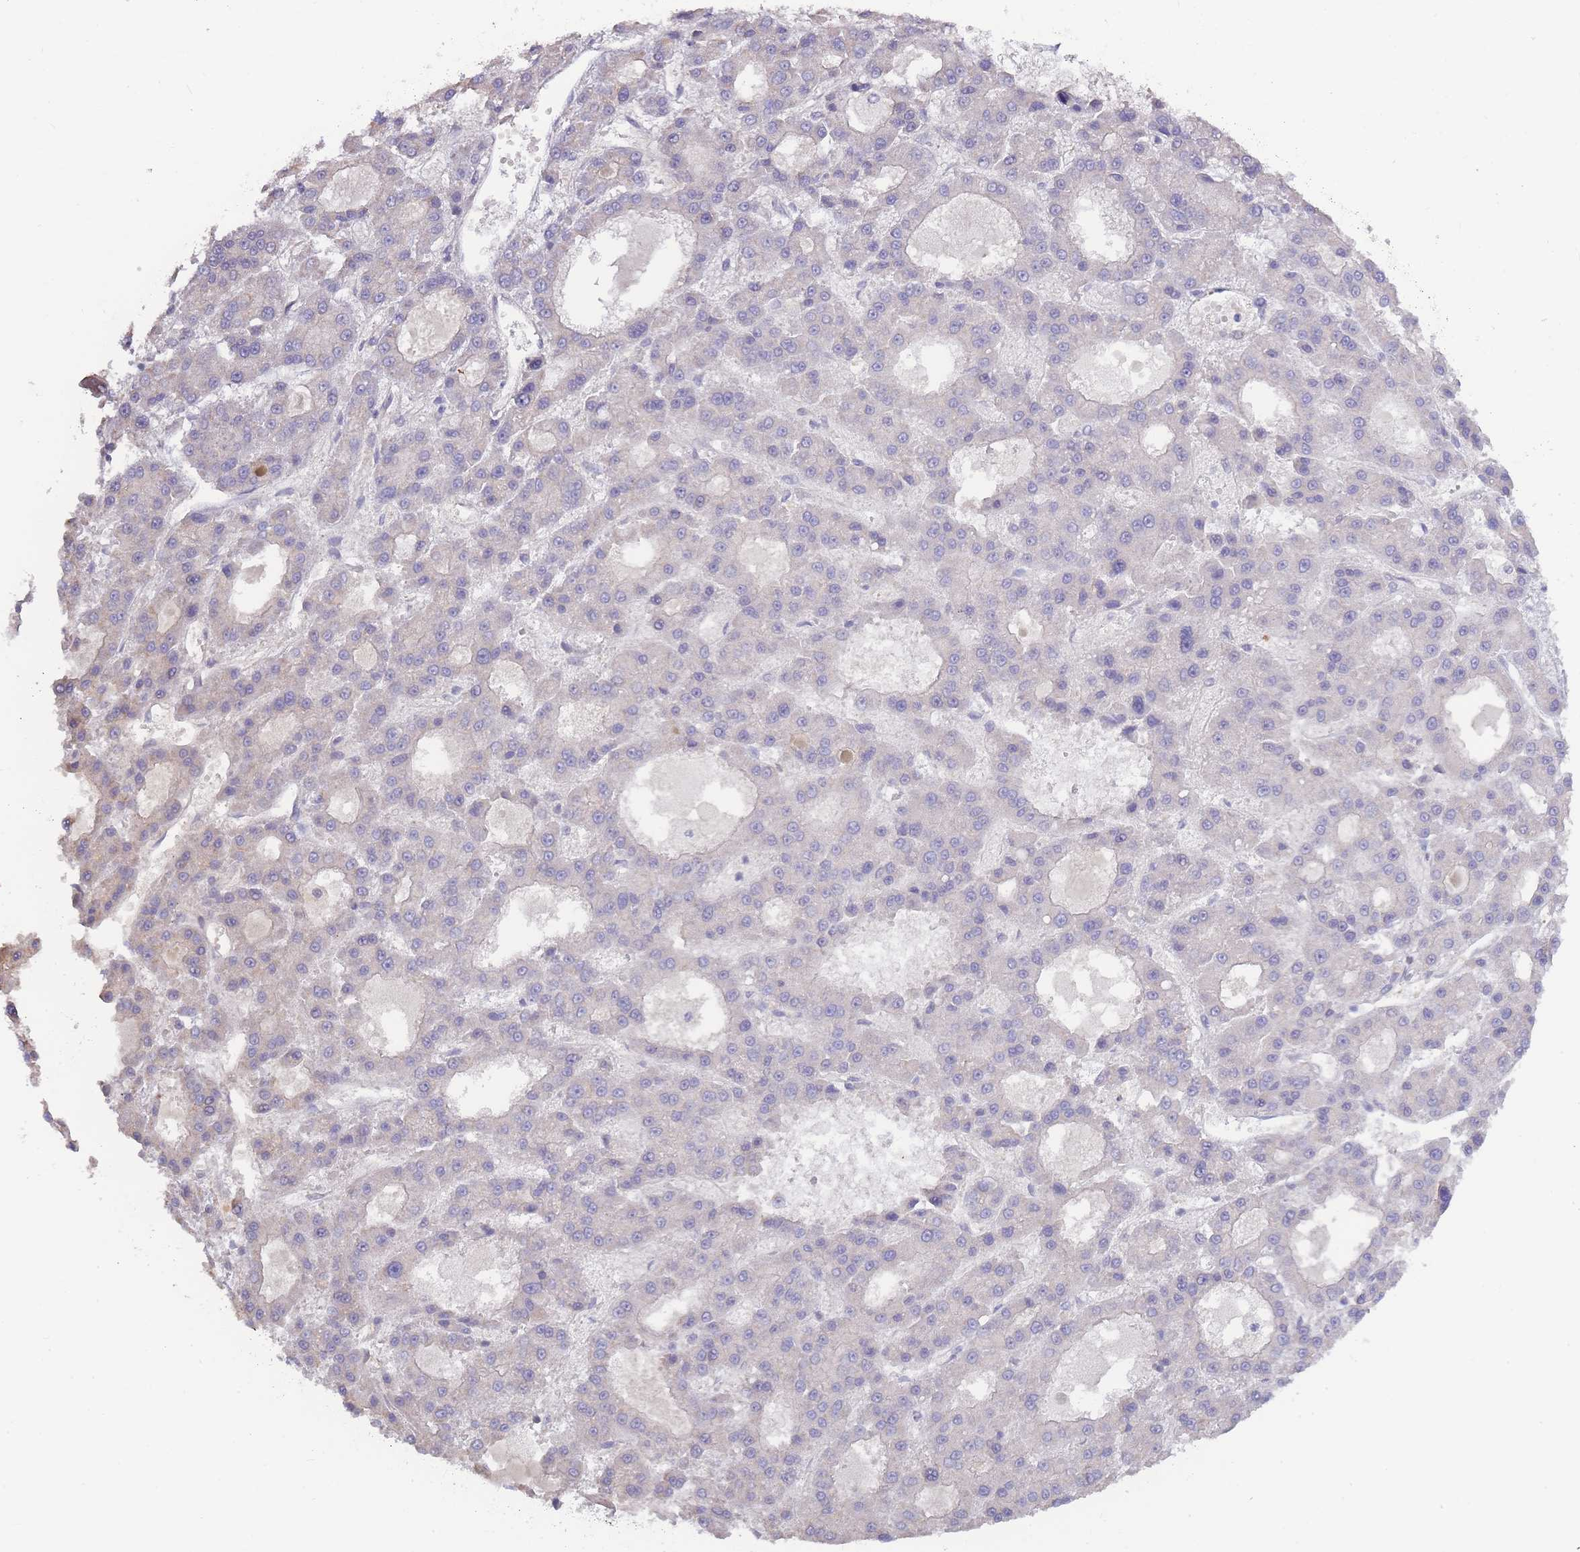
{"staining": {"intensity": "negative", "quantity": "none", "location": "none"}, "tissue": "liver cancer", "cell_type": "Tumor cells", "image_type": "cancer", "snomed": [{"axis": "morphology", "description": "Carcinoma, Hepatocellular, NOS"}, {"axis": "topography", "description": "Liver"}], "caption": "Hepatocellular carcinoma (liver) was stained to show a protein in brown. There is no significant expression in tumor cells. (DAB IHC, high magnification).", "gene": "SPHKAP", "patient": {"sex": "male", "age": 70}}